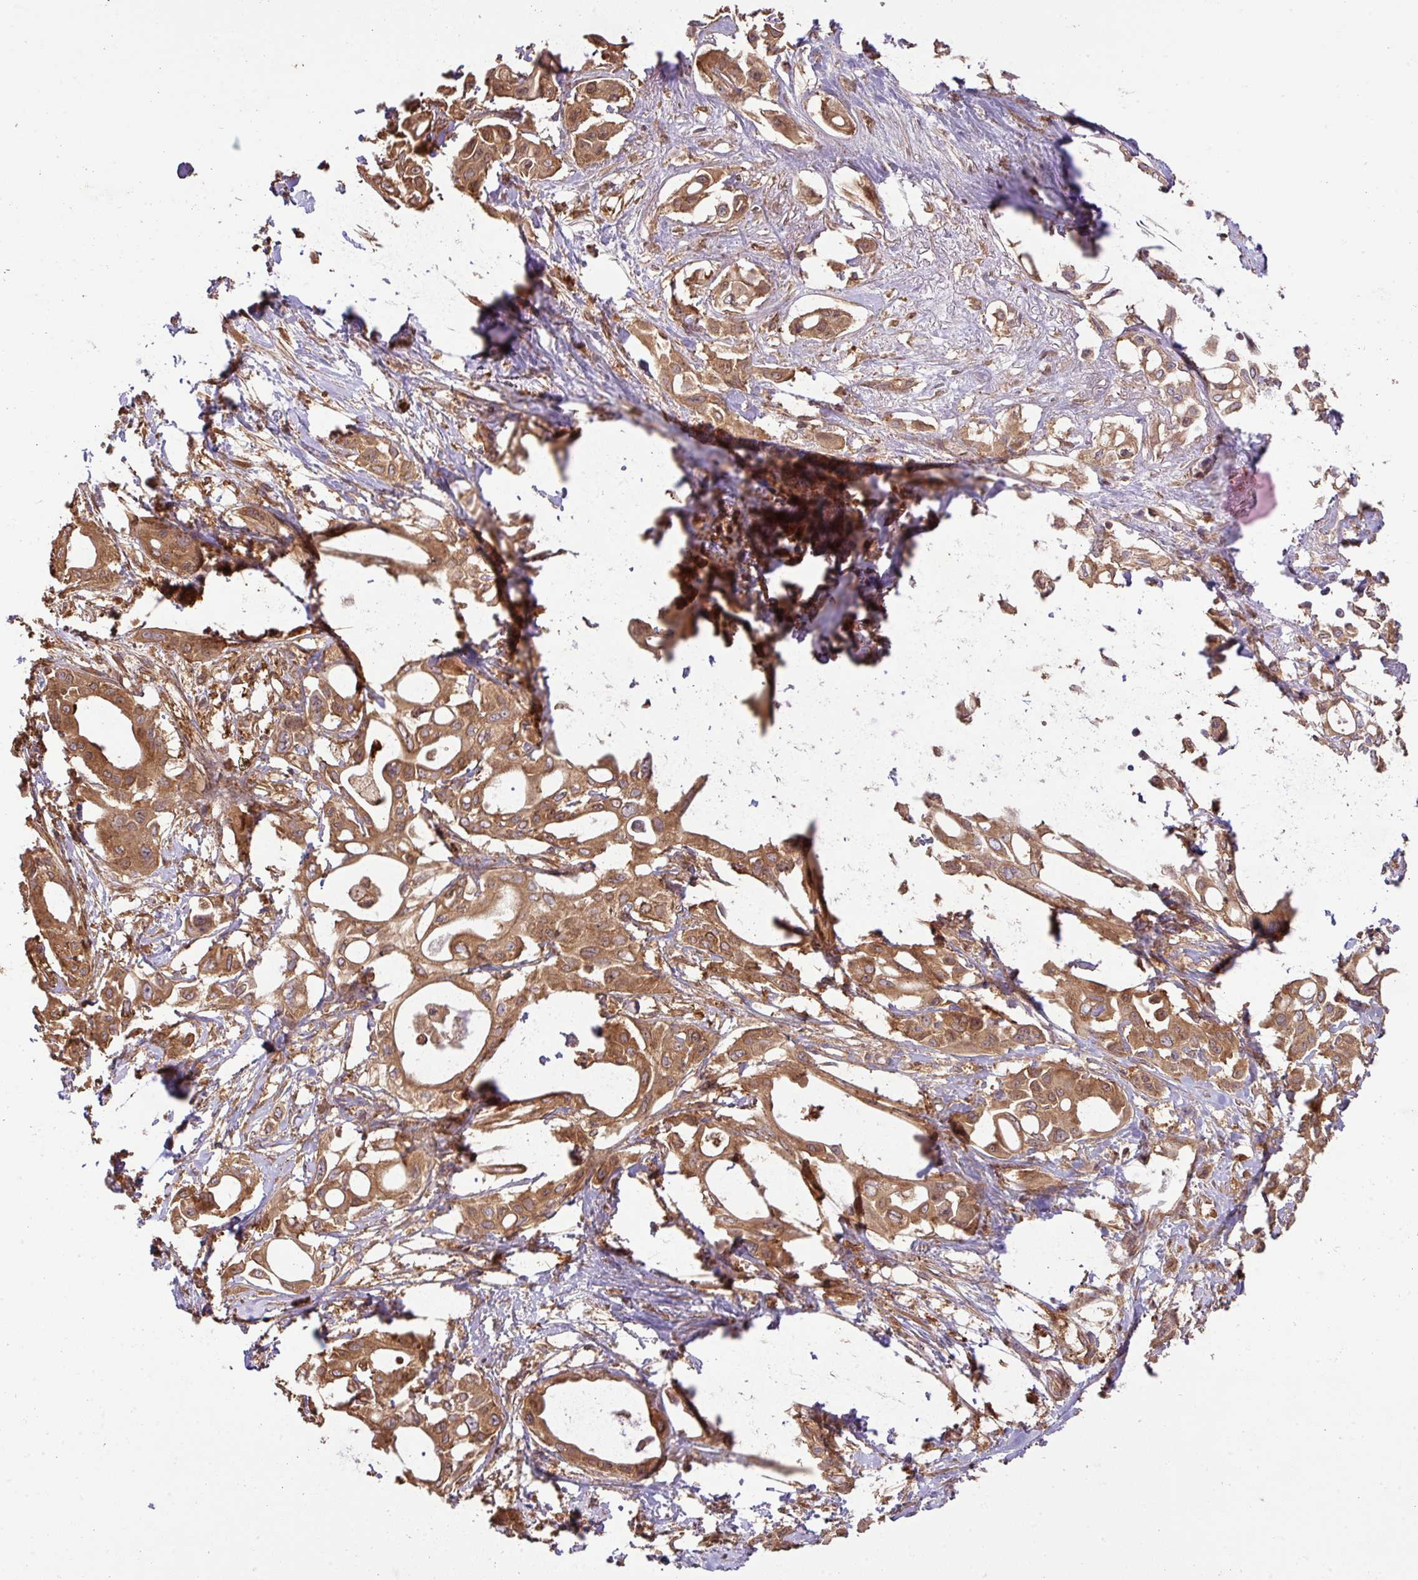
{"staining": {"intensity": "moderate", "quantity": ">75%", "location": "cytoplasmic/membranous,nuclear"}, "tissue": "pancreatic cancer", "cell_type": "Tumor cells", "image_type": "cancer", "snomed": [{"axis": "morphology", "description": "Adenocarcinoma, NOS"}, {"axis": "topography", "description": "Pancreas"}], "caption": "A histopathology image of human pancreatic adenocarcinoma stained for a protein displays moderate cytoplasmic/membranous and nuclear brown staining in tumor cells.", "gene": "GSPT1", "patient": {"sex": "female", "age": 68}}